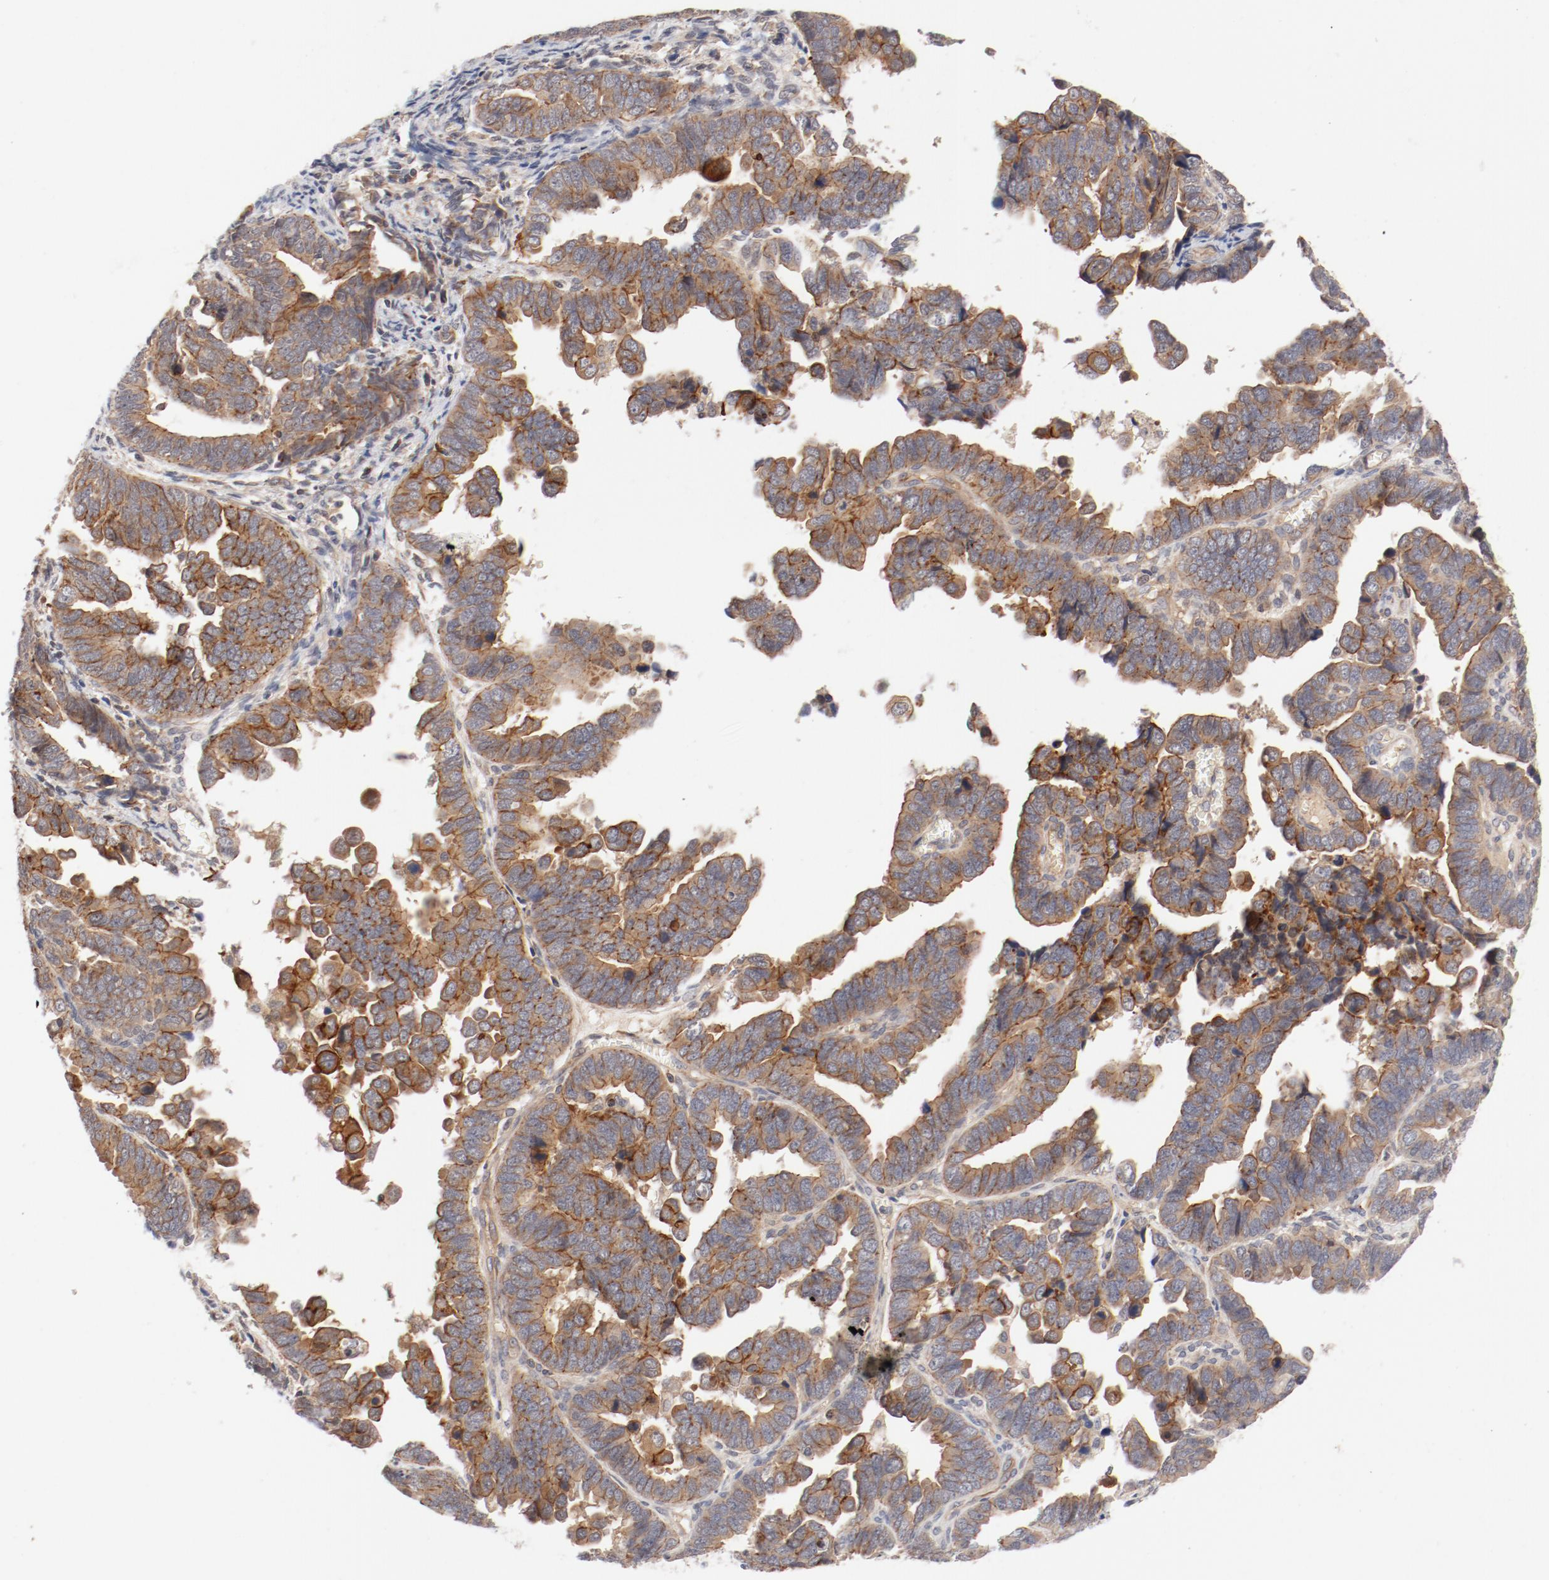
{"staining": {"intensity": "moderate", "quantity": ">75%", "location": "cytoplasmic/membranous"}, "tissue": "endometrial cancer", "cell_type": "Tumor cells", "image_type": "cancer", "snomed": [{"axis": "morphology", "description": "Adenocarcinoma, NOS"}, {"axis": "topography", "description": "Endometrium"}], "caption": "A brown stain labels moderate cytoplasmic/membranous staining of a protein in endometrial cancer tumor cells. (DAB (3,3'-diaminobenzidine) = brown stain, brightfield microscopy at high magnification).", "gene": "ZNF267", "patient": {"sex": "female", "age": 75}}